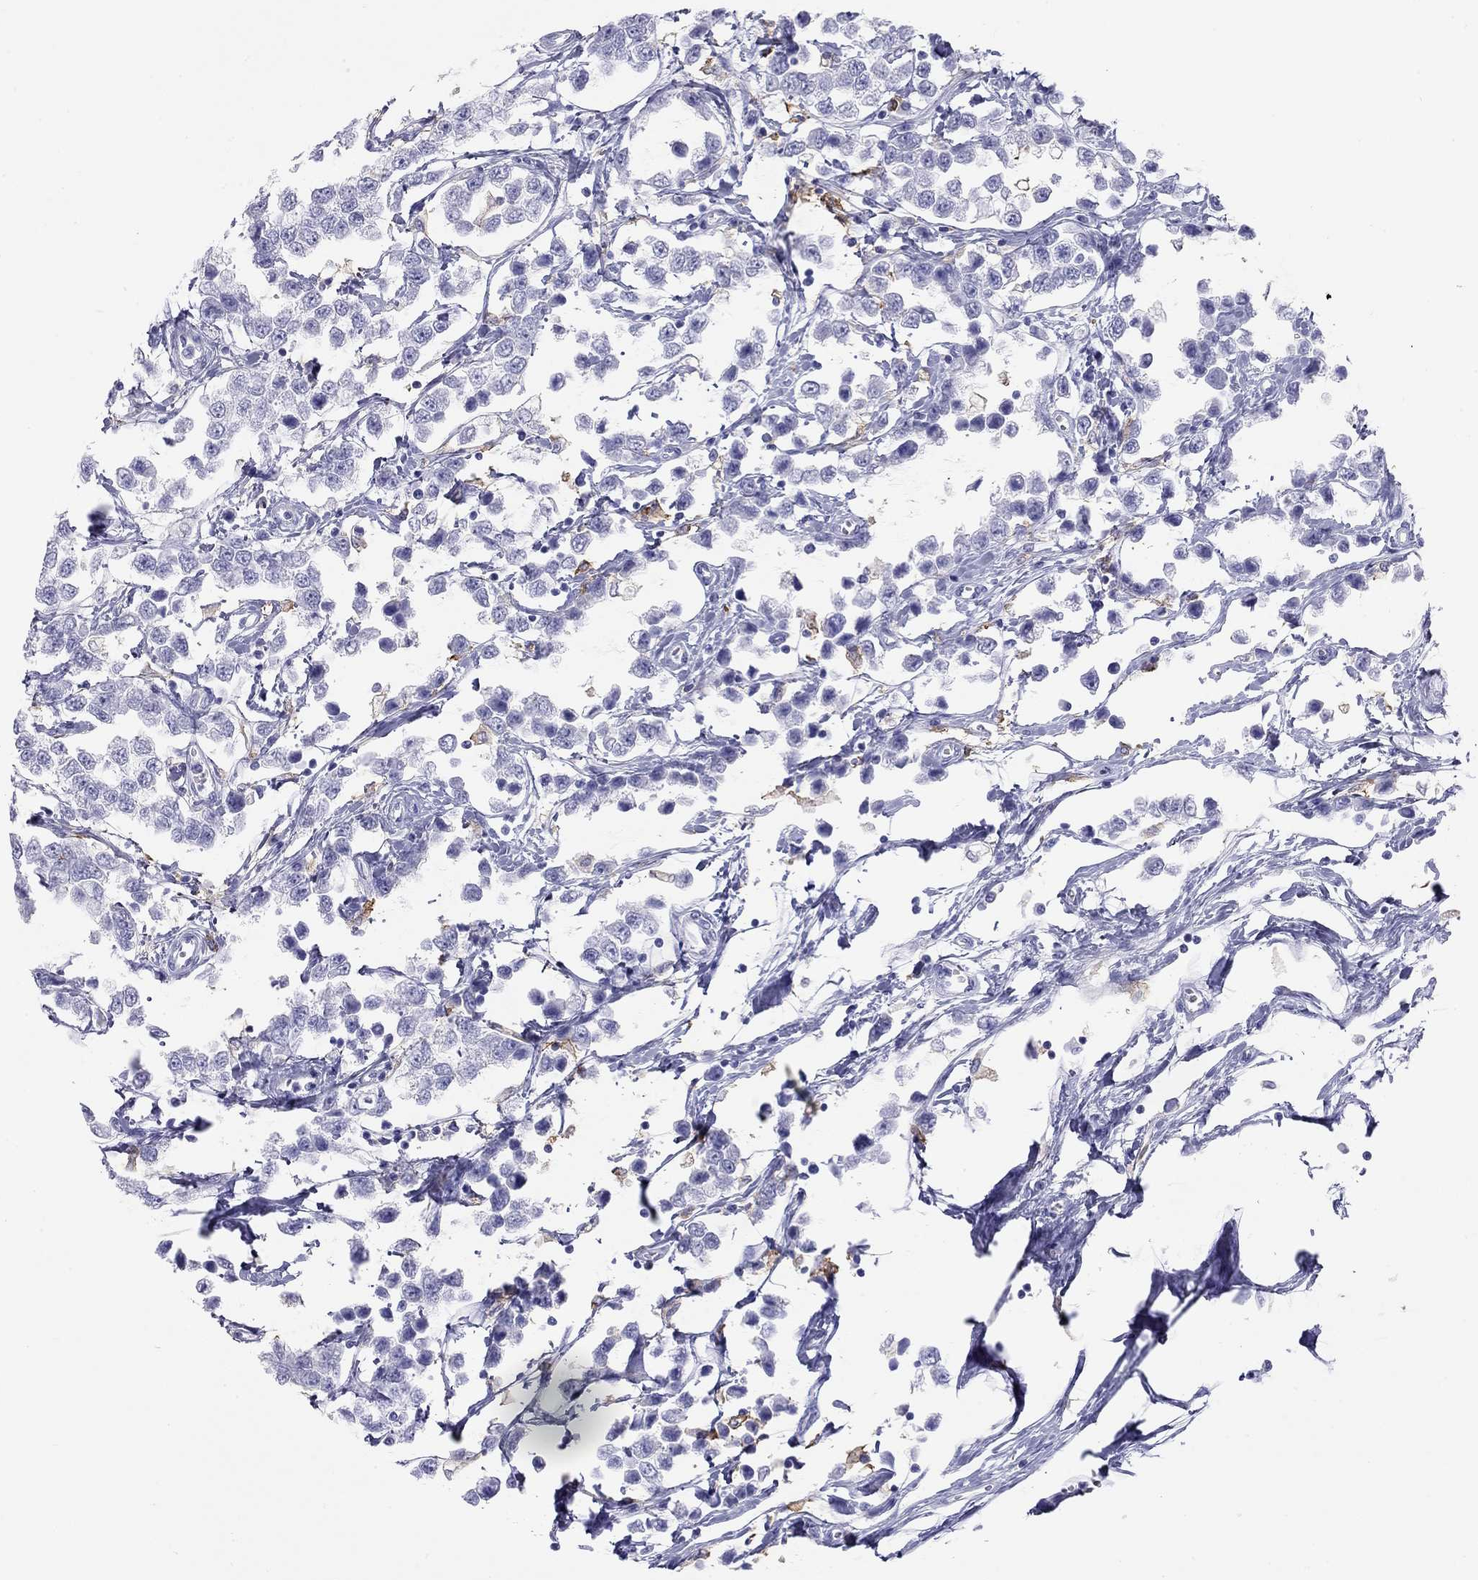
{"staining": {"intensity": "negative", "quantity": "none", "location": "none"}, "tissue": "testis cancer", "cell_type": "Tumor cells", "image_type": "cancer", "snomed": [{"axis": "morphology", "description": "Seminoma, NOS"}, {"axis": "topography", "description": "Testis"}], "caption": "This is a micrograph of IHC staining of testis seminoma, which shows no positivity in tumor cells. Brightfield microscopy of immunohistochemistry (IHC) stained with DAB (brown) and hematoxylin (blue), captured at high magnification.", "gene": "HLA-DQB2", "patient": {"sex": "male", "age": 34}}